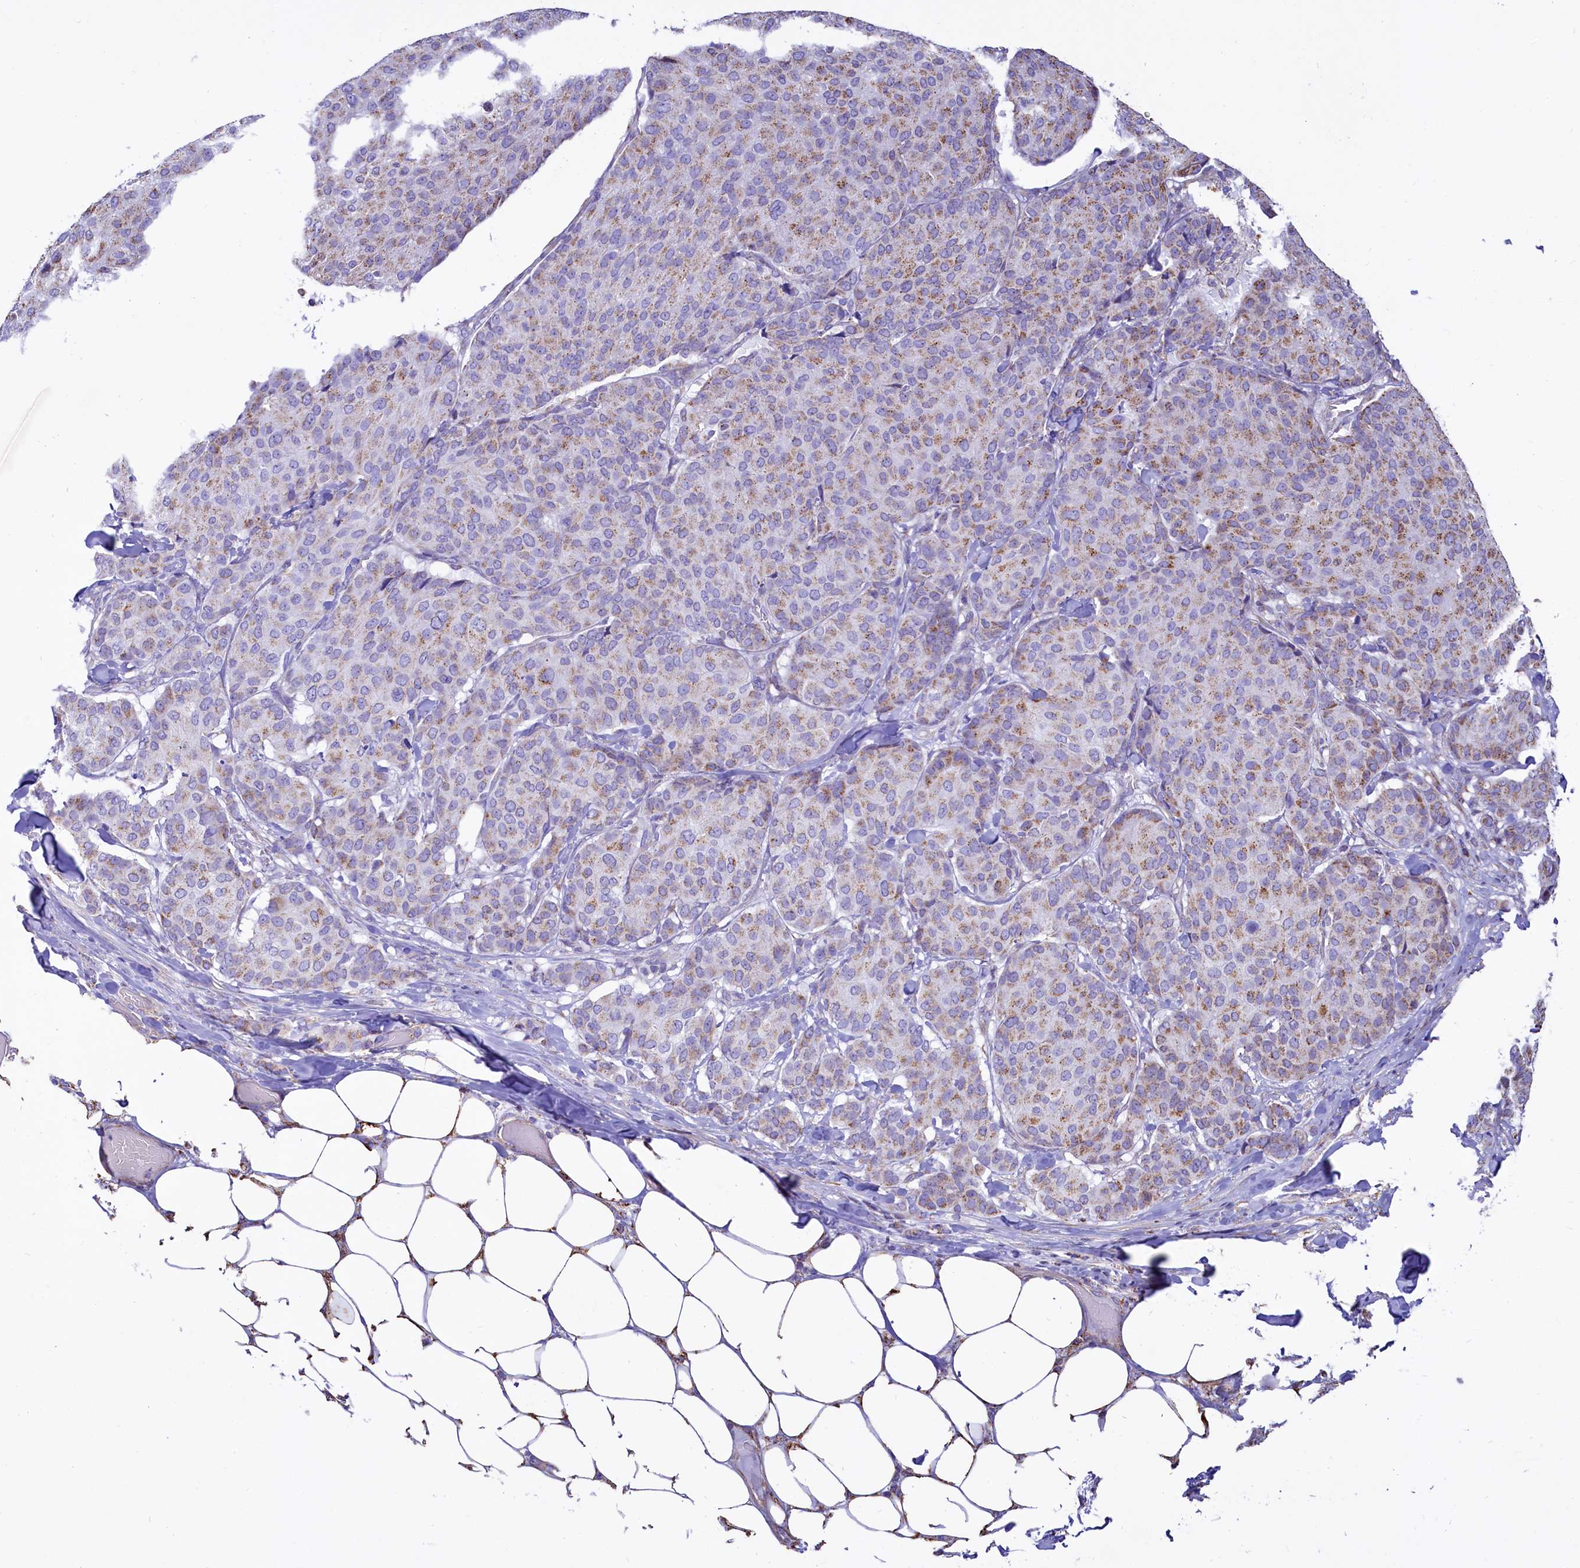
{"staining": {"intensity": "weak", "quantity": "25%-75%", "location": "cytoplasmic/membranous"}, "tissue": "breast cancer", "cell_type": "Tumor cells", "image_type": "cancer", "snomed": [{"axis": "morphology", "description": "Duct carcinoma"}, {"axis": "topography", "description": "Breast"}], "caption": "Protein expression analysis of human breast cancer (infiltrating ductal carcinoma) reveals weak cytoplasmic/membranous staining in approximately 25%-75% of tumor cells.", "gene": "VWCE", "patient": {"sex": "female", "age": 75}}